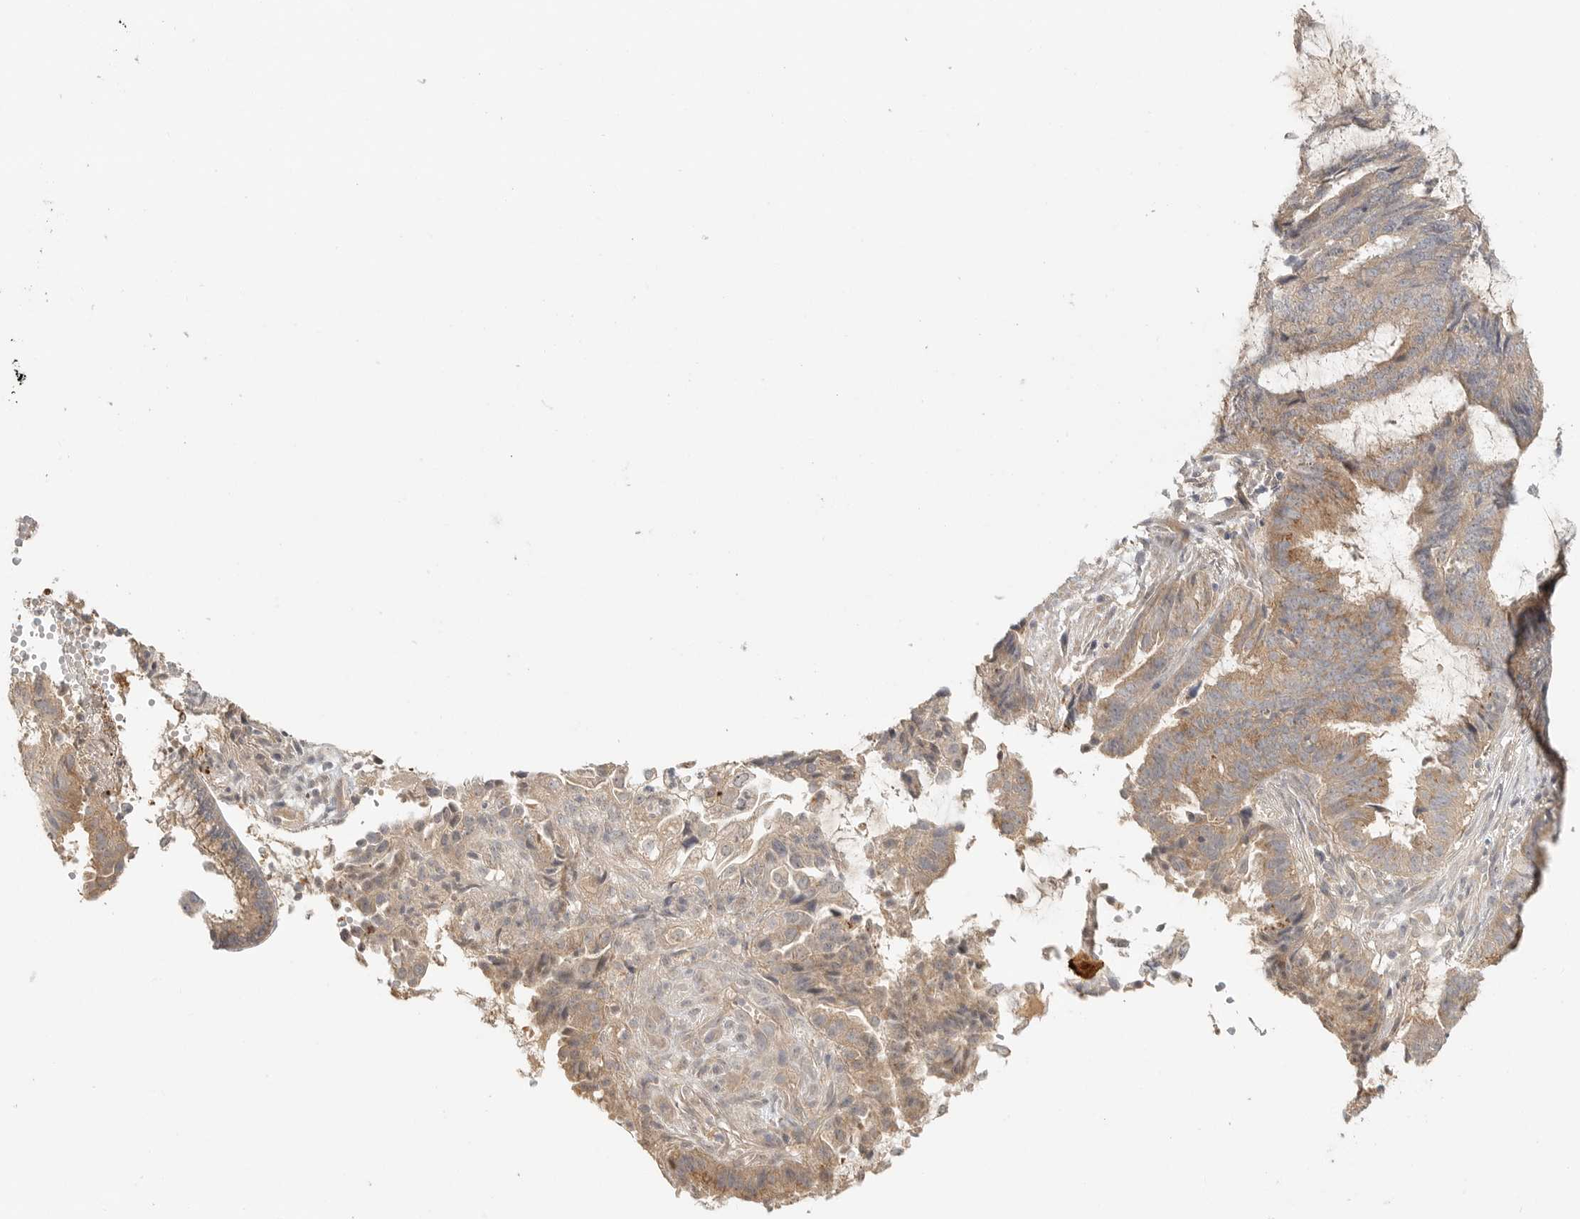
{"staining": {"intensity": "moderate", "quantity": "<25%", "location": "cytoplasmic/membranous"}, "tissue": "endometrial cancer", "cell_type": "Tumor cells", "image_type": "cancer", "snomed": [{"axis": "morphology", "description": "Adenocarcinoma, NOS"}, {"axis": "topography", "description": "Endometrium"}], "caption": "The photomicrograph exhibits a brown stain indicating the presence of a protein in the cytoplasmic/membranous of tumor cells in endometrial cancer (adenocarcinoma).", "gene": "HDAC6", "patient": {"sex": "female", "age": 49}}